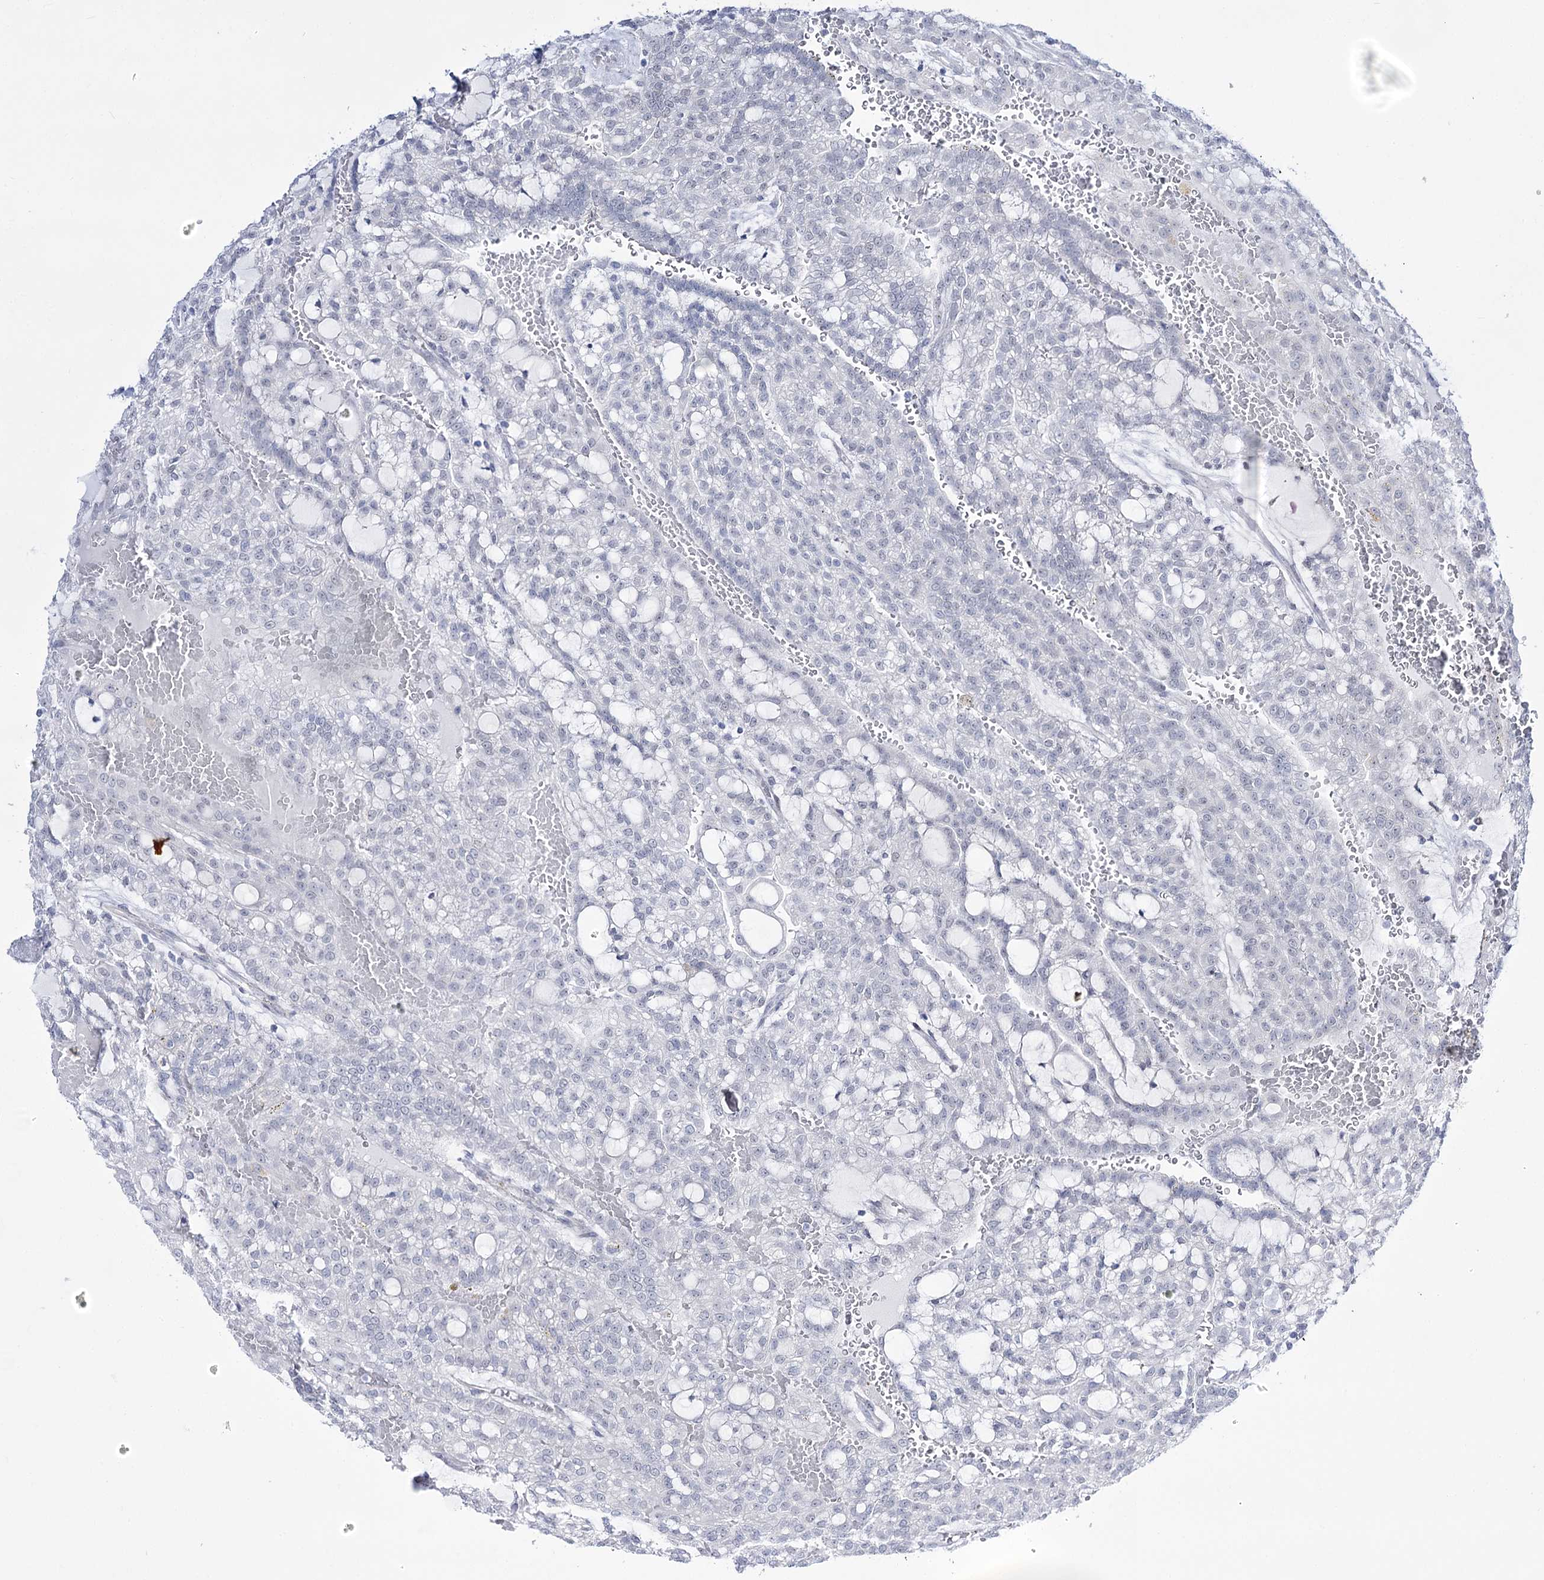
{"staining": {"intensity": "negative", "quantity": "none", "location": "none"}, "tissue": "renal cancer", "cell_type": "Tumor cells", "image_type": "cancer", "snomed": [{"axis": "morphology", "description": "Adenocarcinoma, NOS"}, {"axis": "topography", "description": "Kidney"}], "caption": "Tumor cells are negative for protein expression in human renal adenocarcinoma.", "gene": "RBM15B", "patient": {"sex": "male", "age": 63}}